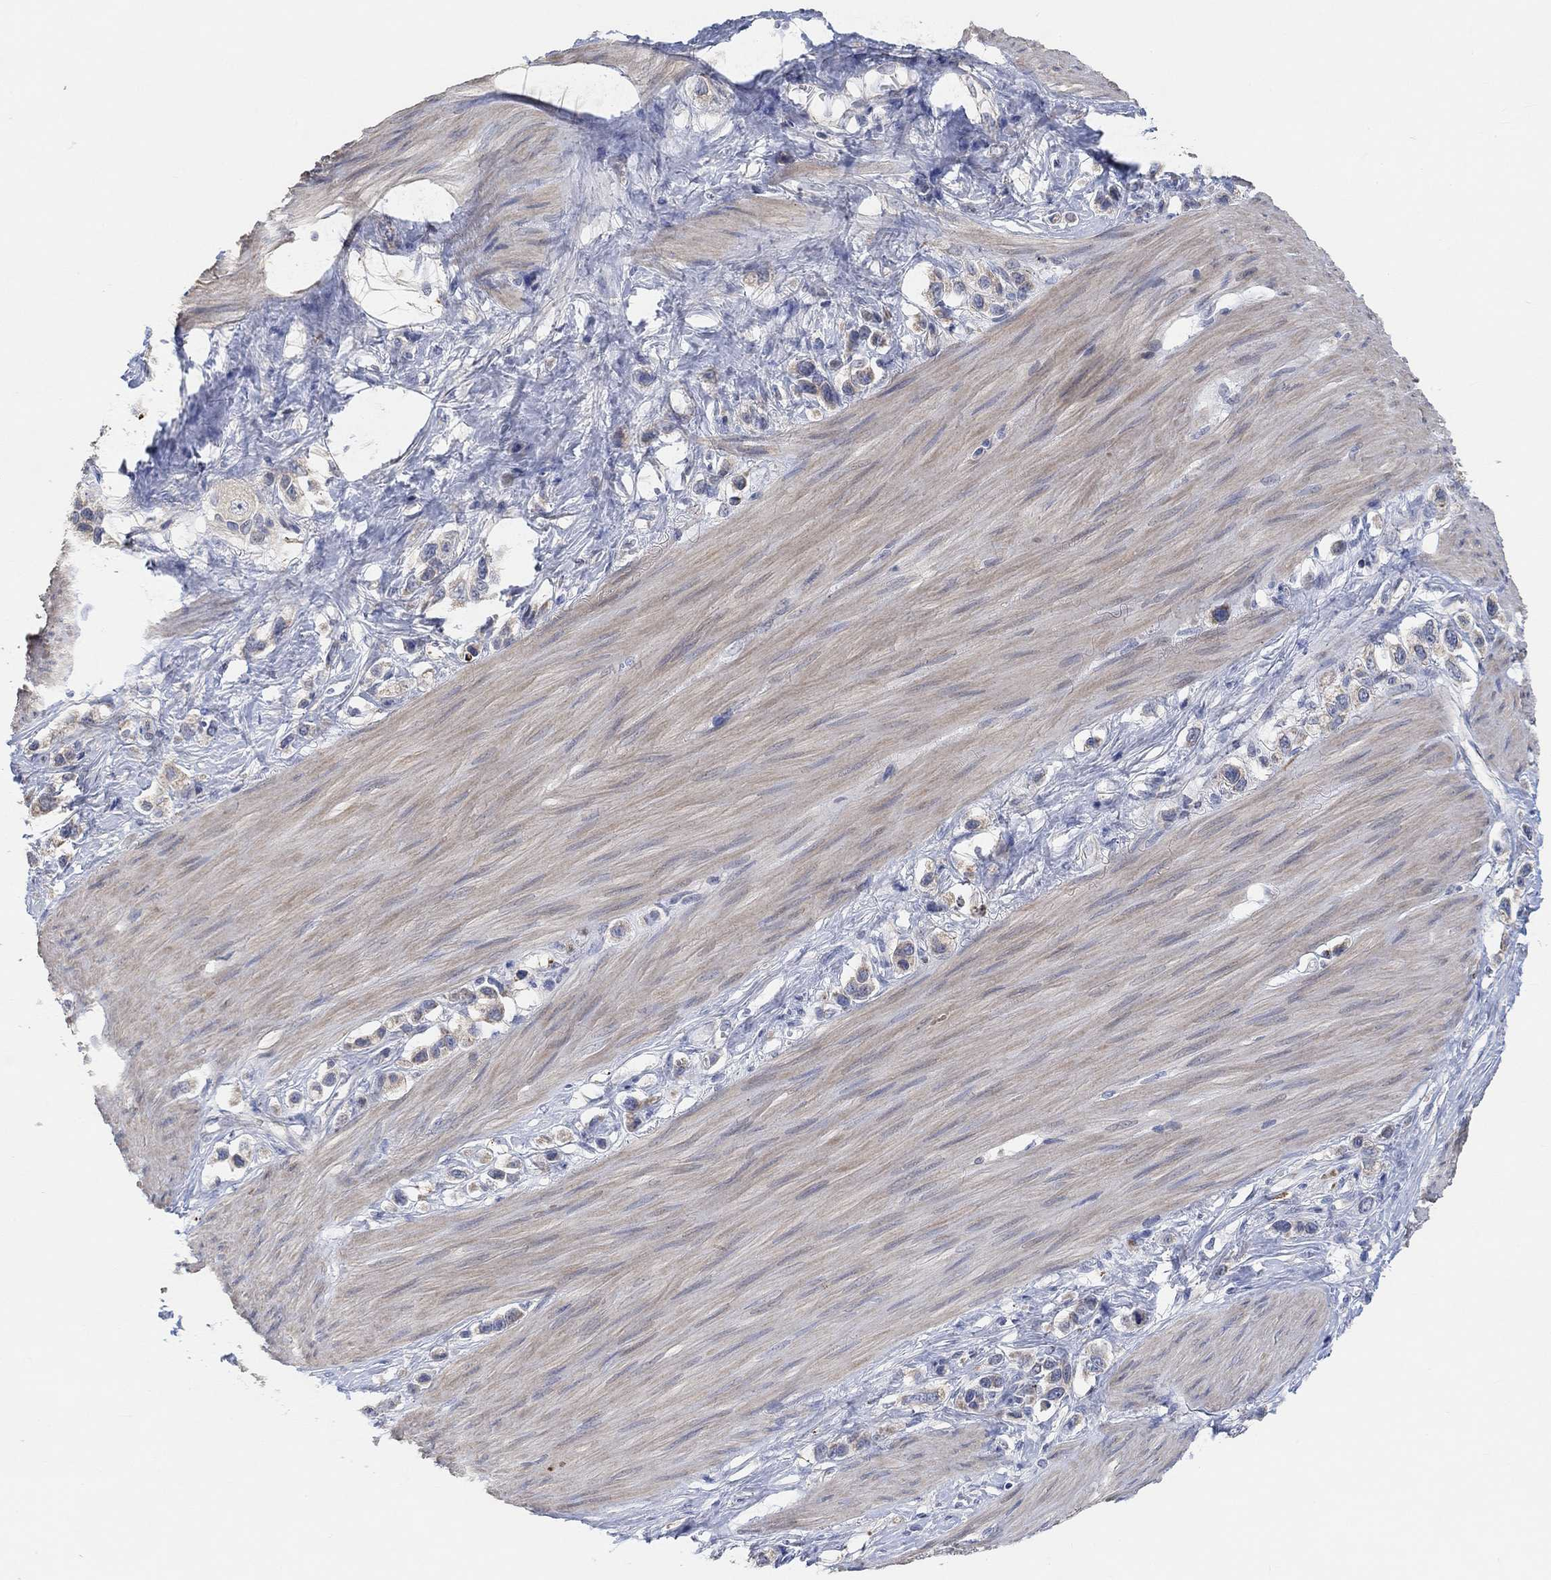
{"staining": {"intensity": "weak", "quantity": "25%-75%", "location": "cytoplasmic/membranous"}, "tissue": "stomach cancer", "cell_type": "Tumor cells", "image_type": "cancer", "snomed": [{"axis": "morphology", "description": "Normal tissue, NOS"}, {"axis": "morphology", "description": "Adenocarcinoma, NOS"}, {"axis": "morphology", "description": "Adenocarcinoma, High grade"}, {"axis": "topography", "description": "Stomach, upper"}, {"axis": "topography", "description": "Stomach"}], "caption": "Stomach cancer stained with DAB immunohistochemistry (IHC) exhibits low levels of weak cytoplasmic/membranous staining in approximately 25%-75% of tumor cells.", "gene": "HCRTR1", "patient": {"sex": "female", "age": 65}}